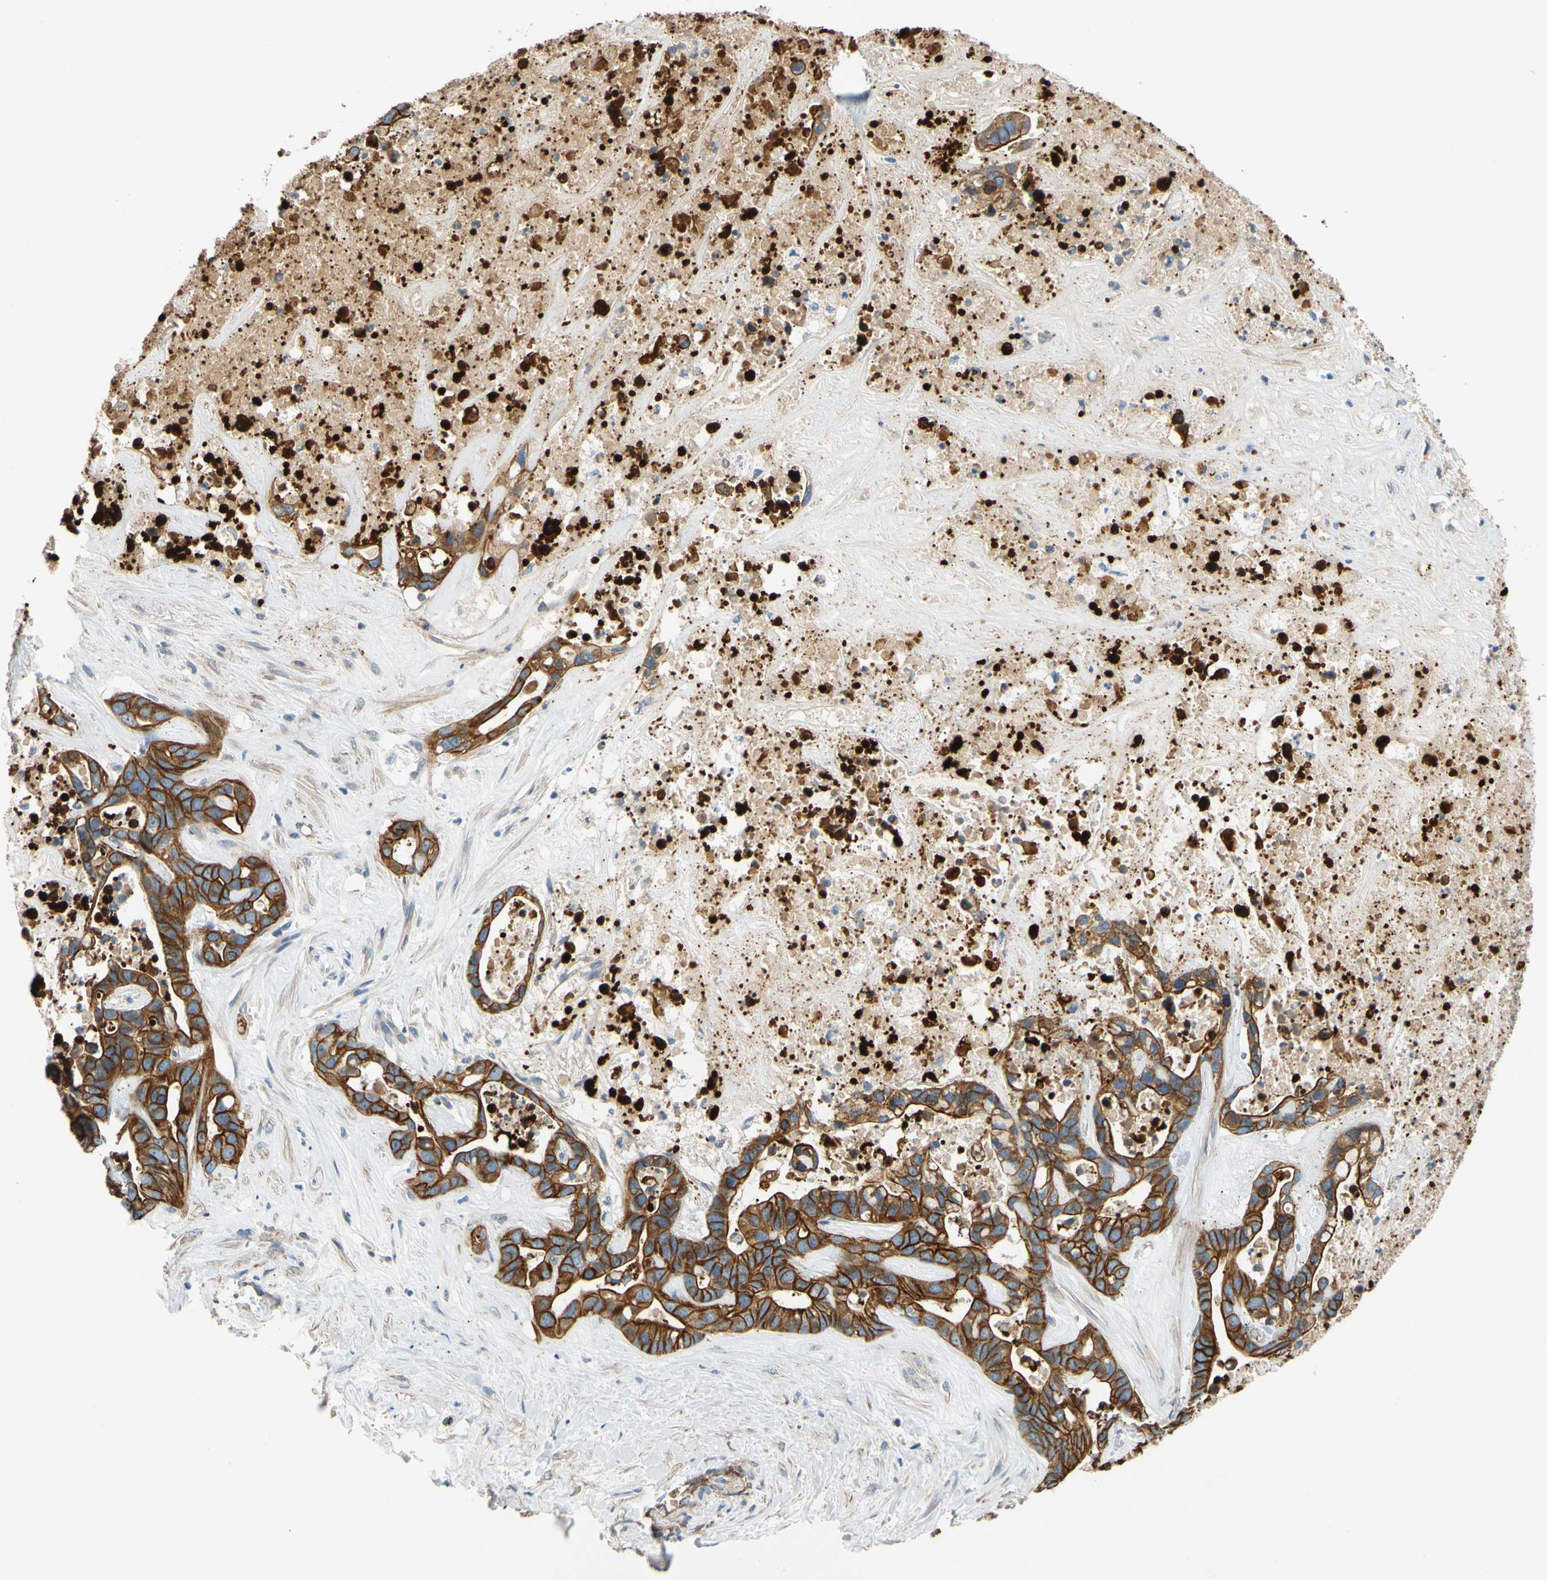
{"staining": {"intensity": "strong", "quantity": ">75%", "location": "cytoplasmic/membranous"}, "tissue": "liver cancer", "cell_type": "Tumor cells", "image_type": "cancer", "snomed": [{"axis": "morphology", "description": "Cholangiocarcinoma"}, {"axis": "topography", "description": "Liver"}], "caption": "Liver cholangiocarcinoma stained with a brown dye demonstrates strong cytoplasmic/membranous positive expression in approximately >75% of tumor cells.", "gene": "SPTAN1", "patient": {"sex": "female", "age": 65}}